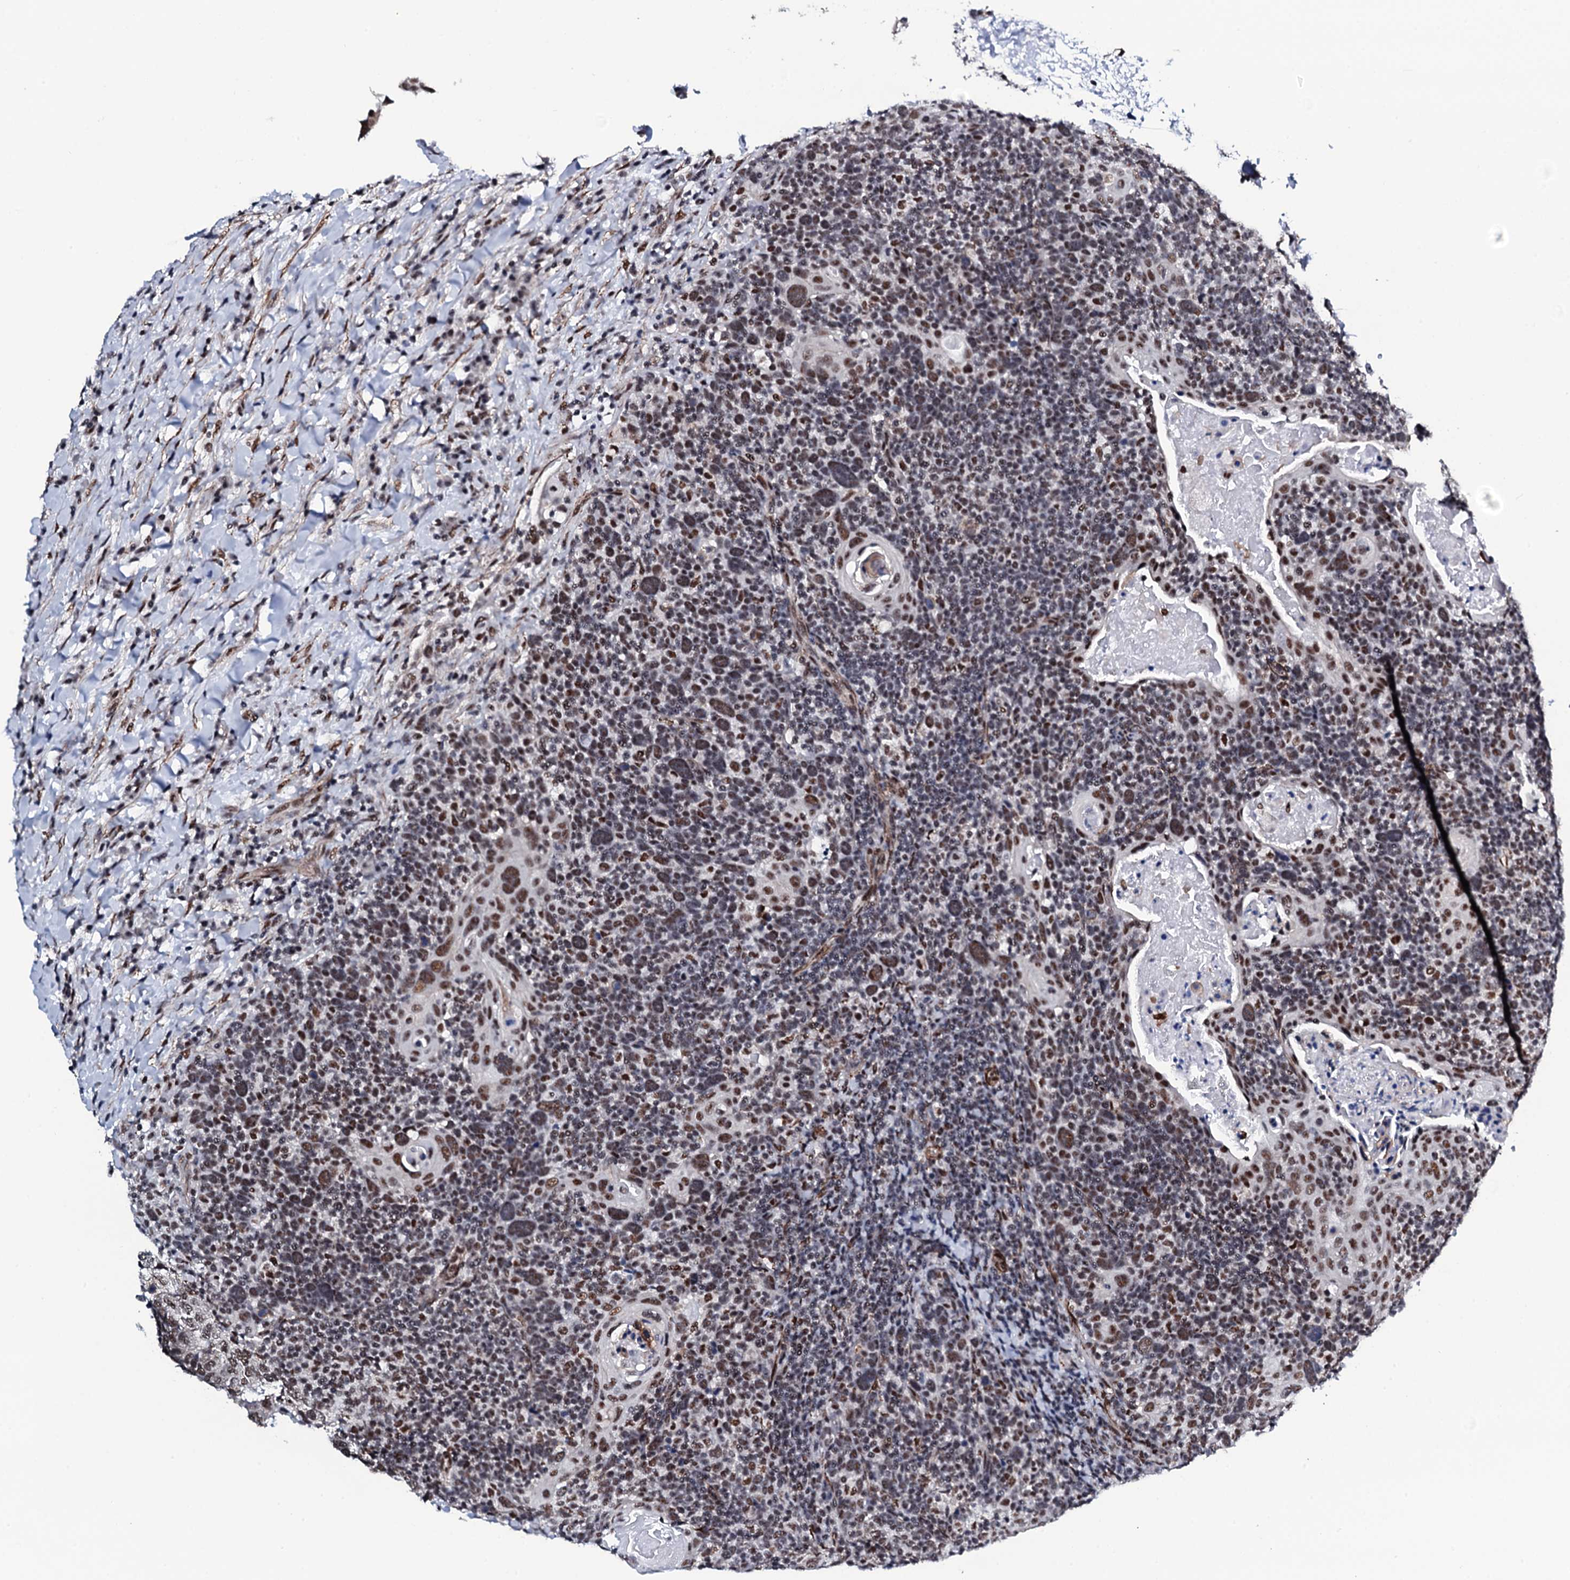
{"staining": {"intensity": "moderate", "quantity": "25%-75%", "location": "nuclear"}, "tissue": "head and neck cancer", "cell_type": "Tumor cells", "image_type": "cancer", "snomed": [{"axis": "morphology", "description": "Squamous cell carcinoma, NOS"}, {"axis": "morphology", "description": "Squamous cell carcinoma, metastatic, NOS"}, {"axis": "topography", "description": "Lymph node"}, {"axis": "topography", "description": "Head-Neck"}], "caption": "Approximately 25%-75% of tumor cells in head and neck cancer (metastatic squamous cell carcinoma) show moderate nuclear protein positivity as visualized by brown immunohistochemical staining.", "gene": "CWC15", "patient": {"sex": "male", "age": 62}}